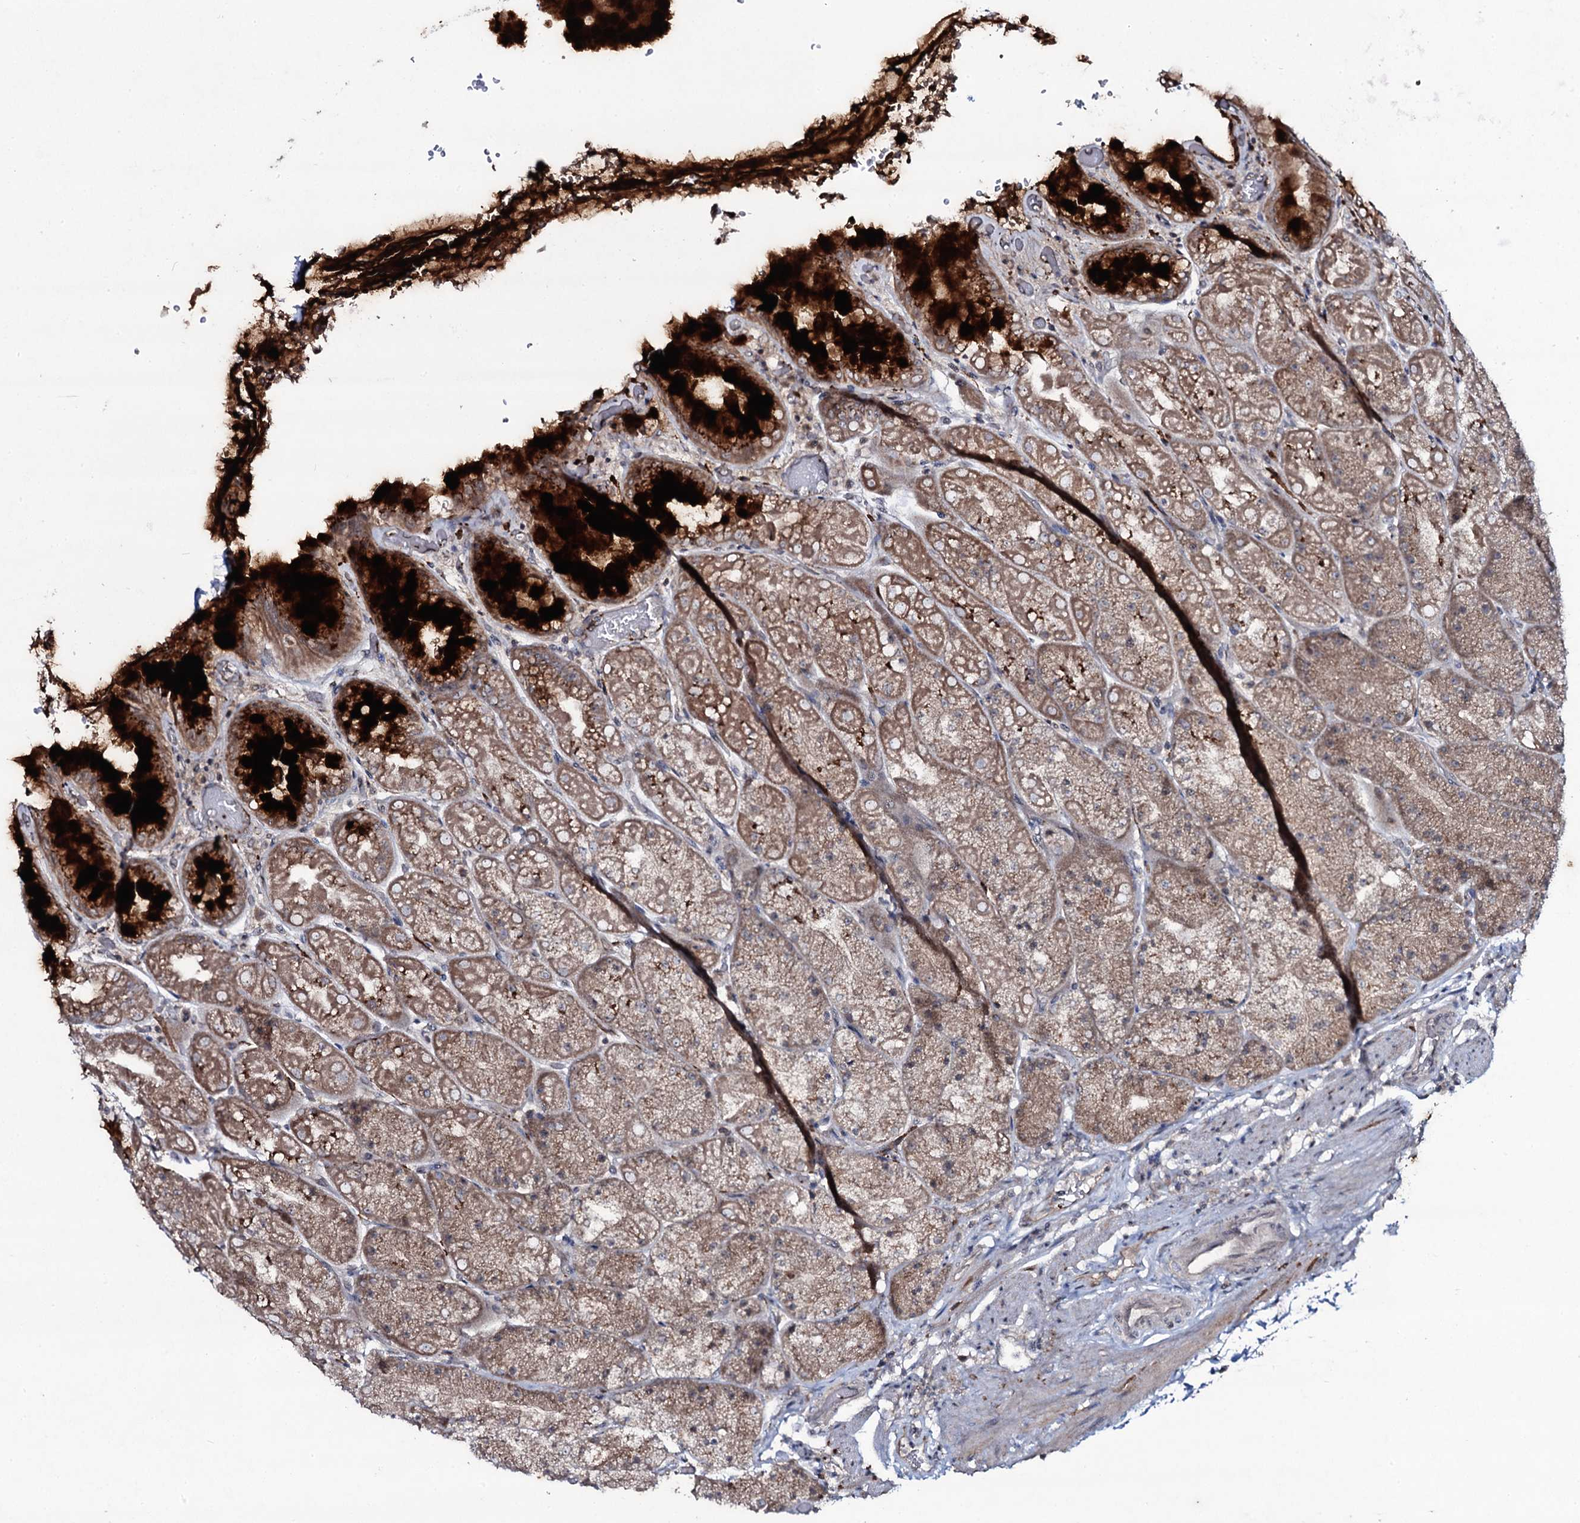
{"staining": {"intensity": "strong", "quantity": "25%-75%", "location": "cytoplasmic/membranous"}, "tissue": "stomach", "cell_type": "Glandular cells", "image_type": "normal", "snomed": [{"axis": "morphology", "description": "Normal tissue, NOS"}, {"axis": "topography", "description": "Stomach, upper"}, {"axis": "topography", "description": "Stomach, lower"}], "caption": "Immunohistochemistry of benign human stomach reveals high levels of strong cytoplasmic/membranous expression in about 25%-75% of glandular cells.", "gene": "SNAP23", "patient": {"sex": "male", "age": 67}}